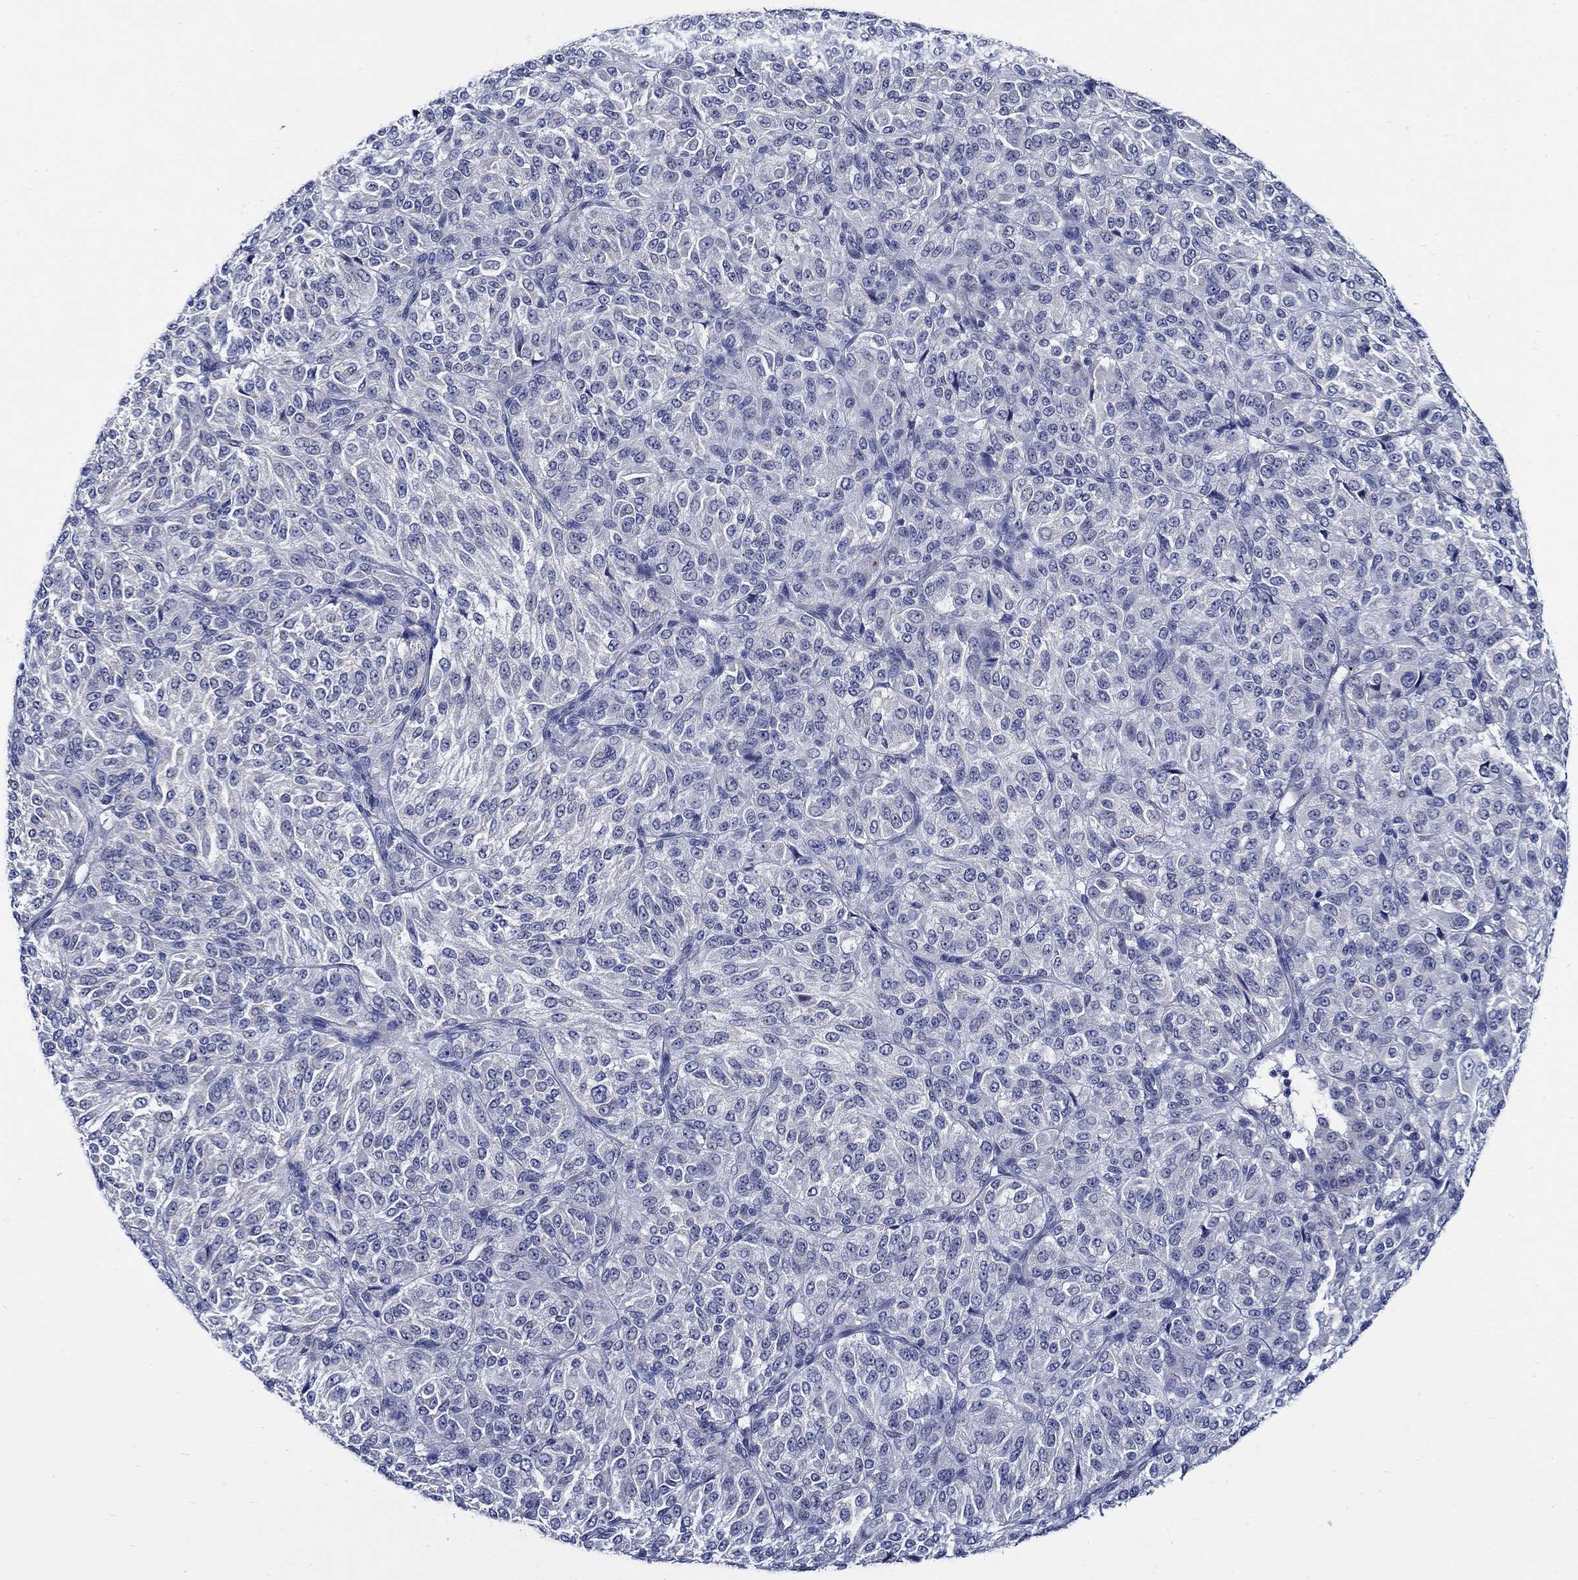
{"staining": {"intensity": "negative", "quantity": "none", "location": "none"}, "tissue": "melanoma", "cell_type": "Tumor cells", "image_type": "cancer", "snomed": [{"axis": "morphology", "description": "Malignant melanoma, Metastatic site"}, {"axis": "topography", "description": "Brain"}], "caption": "Micrograph shows no protein positivity in tumor cells of malignant melanoma (metastatic site) tissue.", "gene": "ALOX12", "patient": {"sex": "female", "age": 56}}